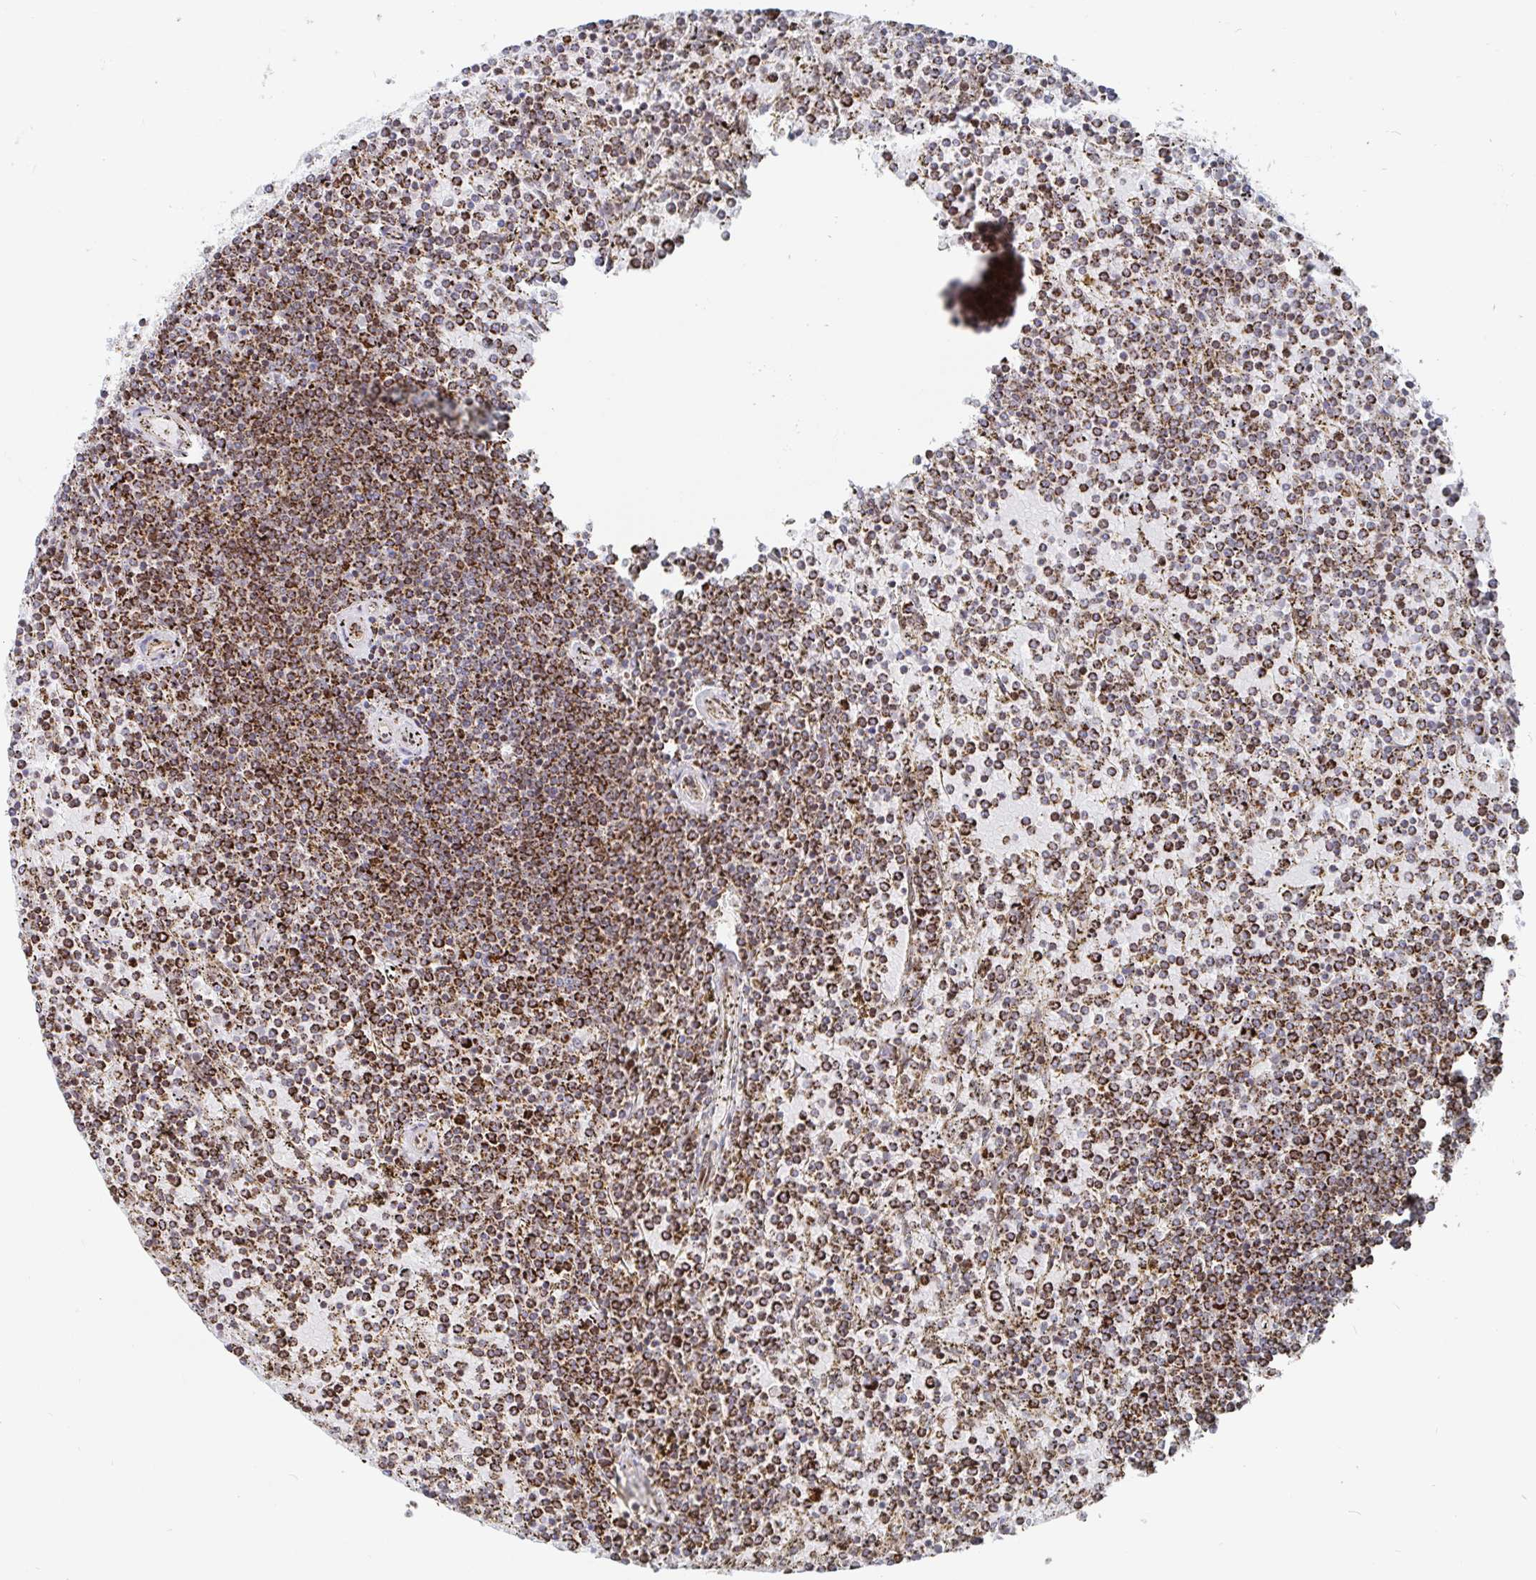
{"staining": {"intensity": "moderate", "quantity": ">75%", "location": "cytoplasmic/membranous"}, "tissue": "lymphoma", "cell_type": "Tumor cells", "image_type": "cancer", "snomed": [{"axis": "morphology", "description": "Malignant lymphoma, non-Hodgkin's type, Low grade"}, {"axis": "topography", "description": "Spleen"}], "caption": "The micrograph displays staining of low-grade malignant lymphoma, non-Hodgkin's type, revealing moderate cytoplasmic/membranous protein positivity (brown color) within tumor cells.", "gene": "STARD8", "patient": {"sex": "female", "age": 77}}